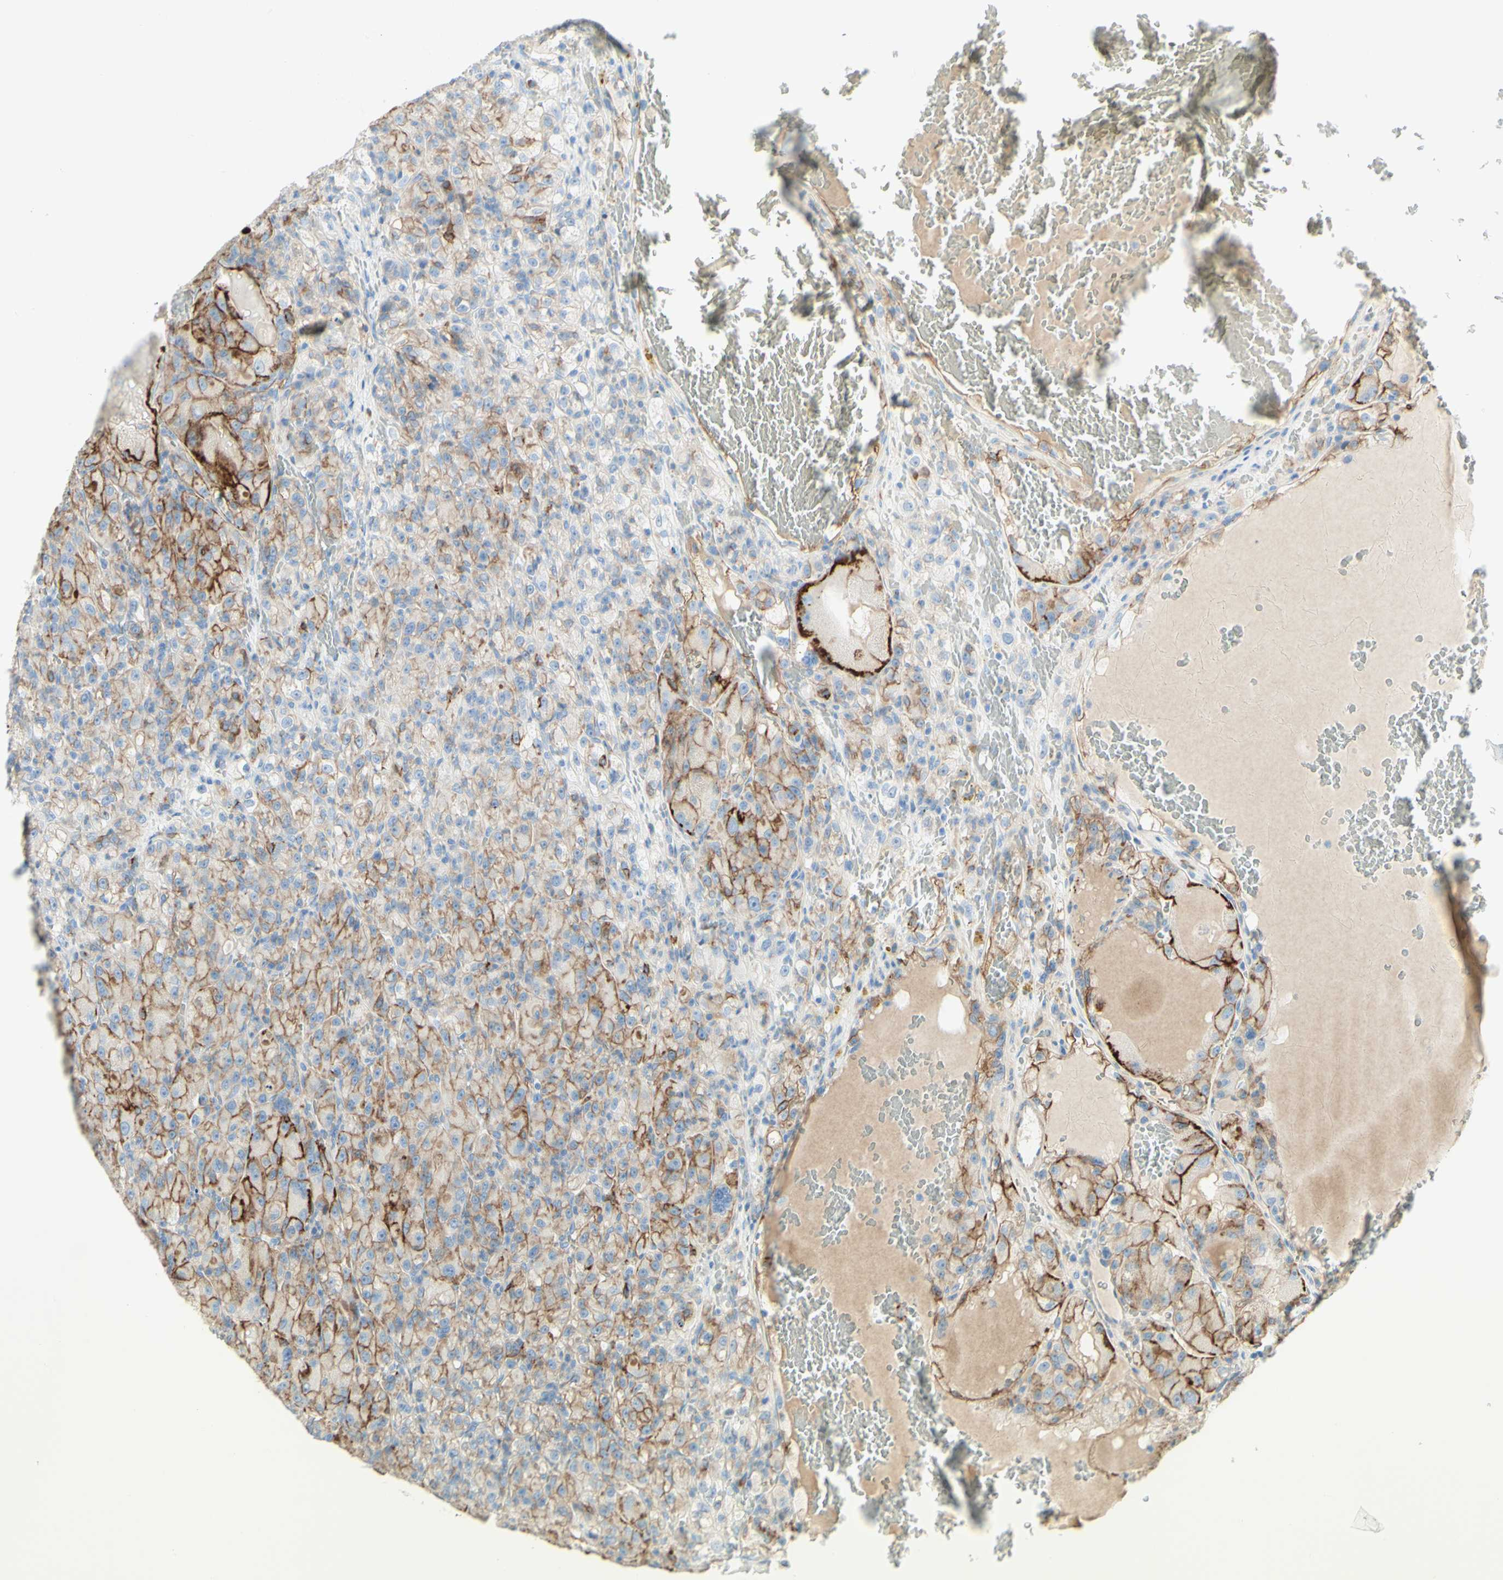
{"staining": {"intensity": "moderate", "quantity": "25%-75%", "location": "cytoplasmic/membranous"}, "tissue": "renal cancer", "cell_type": "Tumor cells", "image_type": "cancer", "snomed": [{"axis": "morphology", "description": "Adenocarcinoma, NOS"}, {"axis": "topography", "description": "Kidney"}], "caption": "This micrograph shows immunohistochemistry (IHC) staining of human renal cancer (adenocarcinoma), with medium moderate cytoplasmic/membranous staining in approximately 25%-75% of tumor cells.", "gene": "ALCAM", "patient": {"sex": "male", "age": 61}}